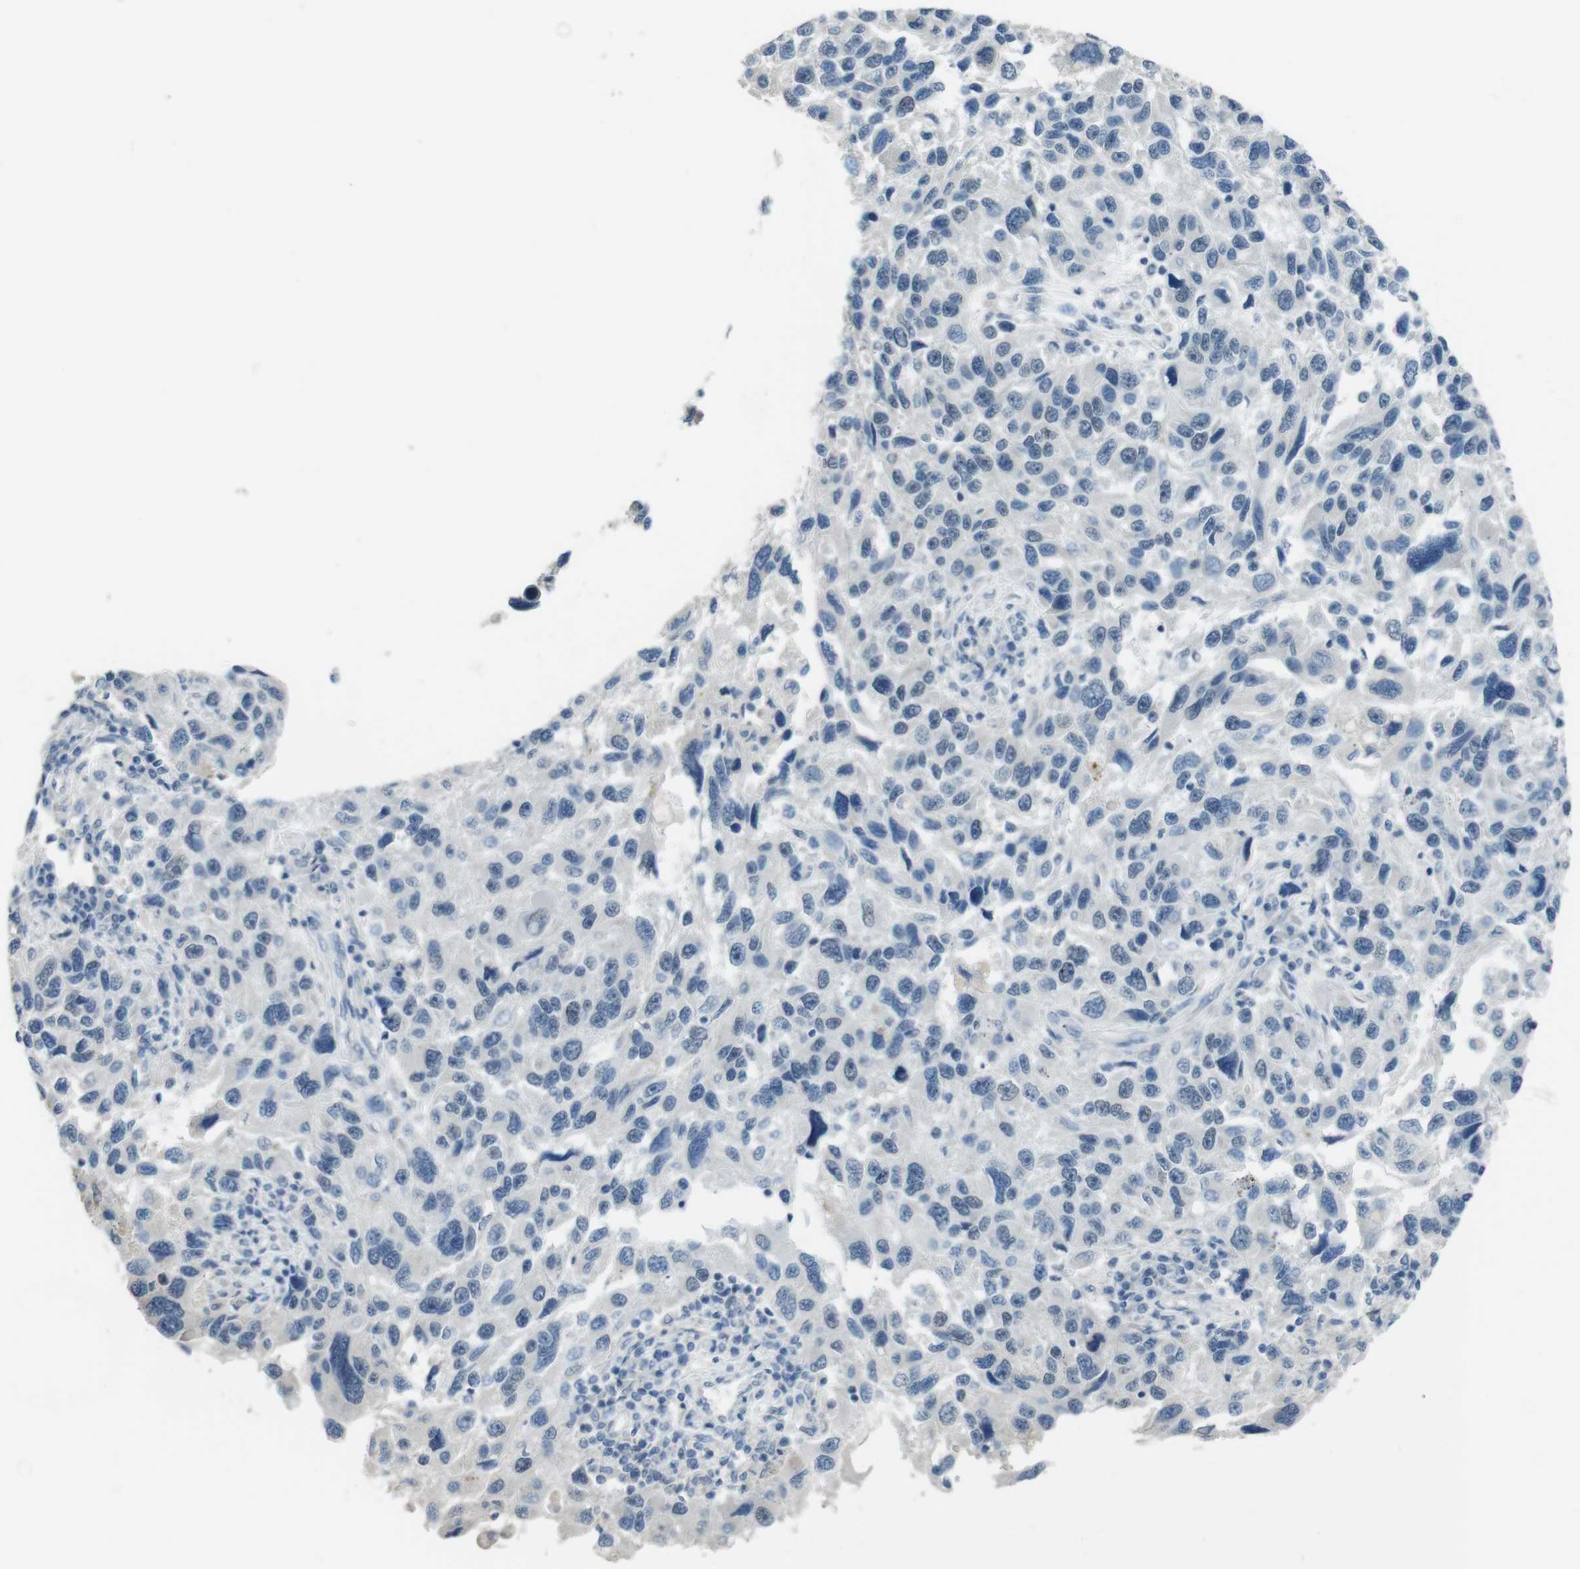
{"staining": {"intensity": "negative", "quantity": "none", "location": "none"}, "tissue": "melanoma", "cell_type": "Tumor cells", "image_type": "cancer", "snomed": [{"axis": "morphology", "description": "Malignant melanoma, NOS"}, {"axis": "topography", "description": "Skin"}], "caption": "The immunohistochemistry (IHC) histopathology image has no significant positivity in tumor cells of melanoma tissue. (DAB immunohistochemistry (IHC) visualized using brightfield microscopy, high magnification).", "gene": "ENTPD7", "patient": {"sex": "male", "age": 53}}